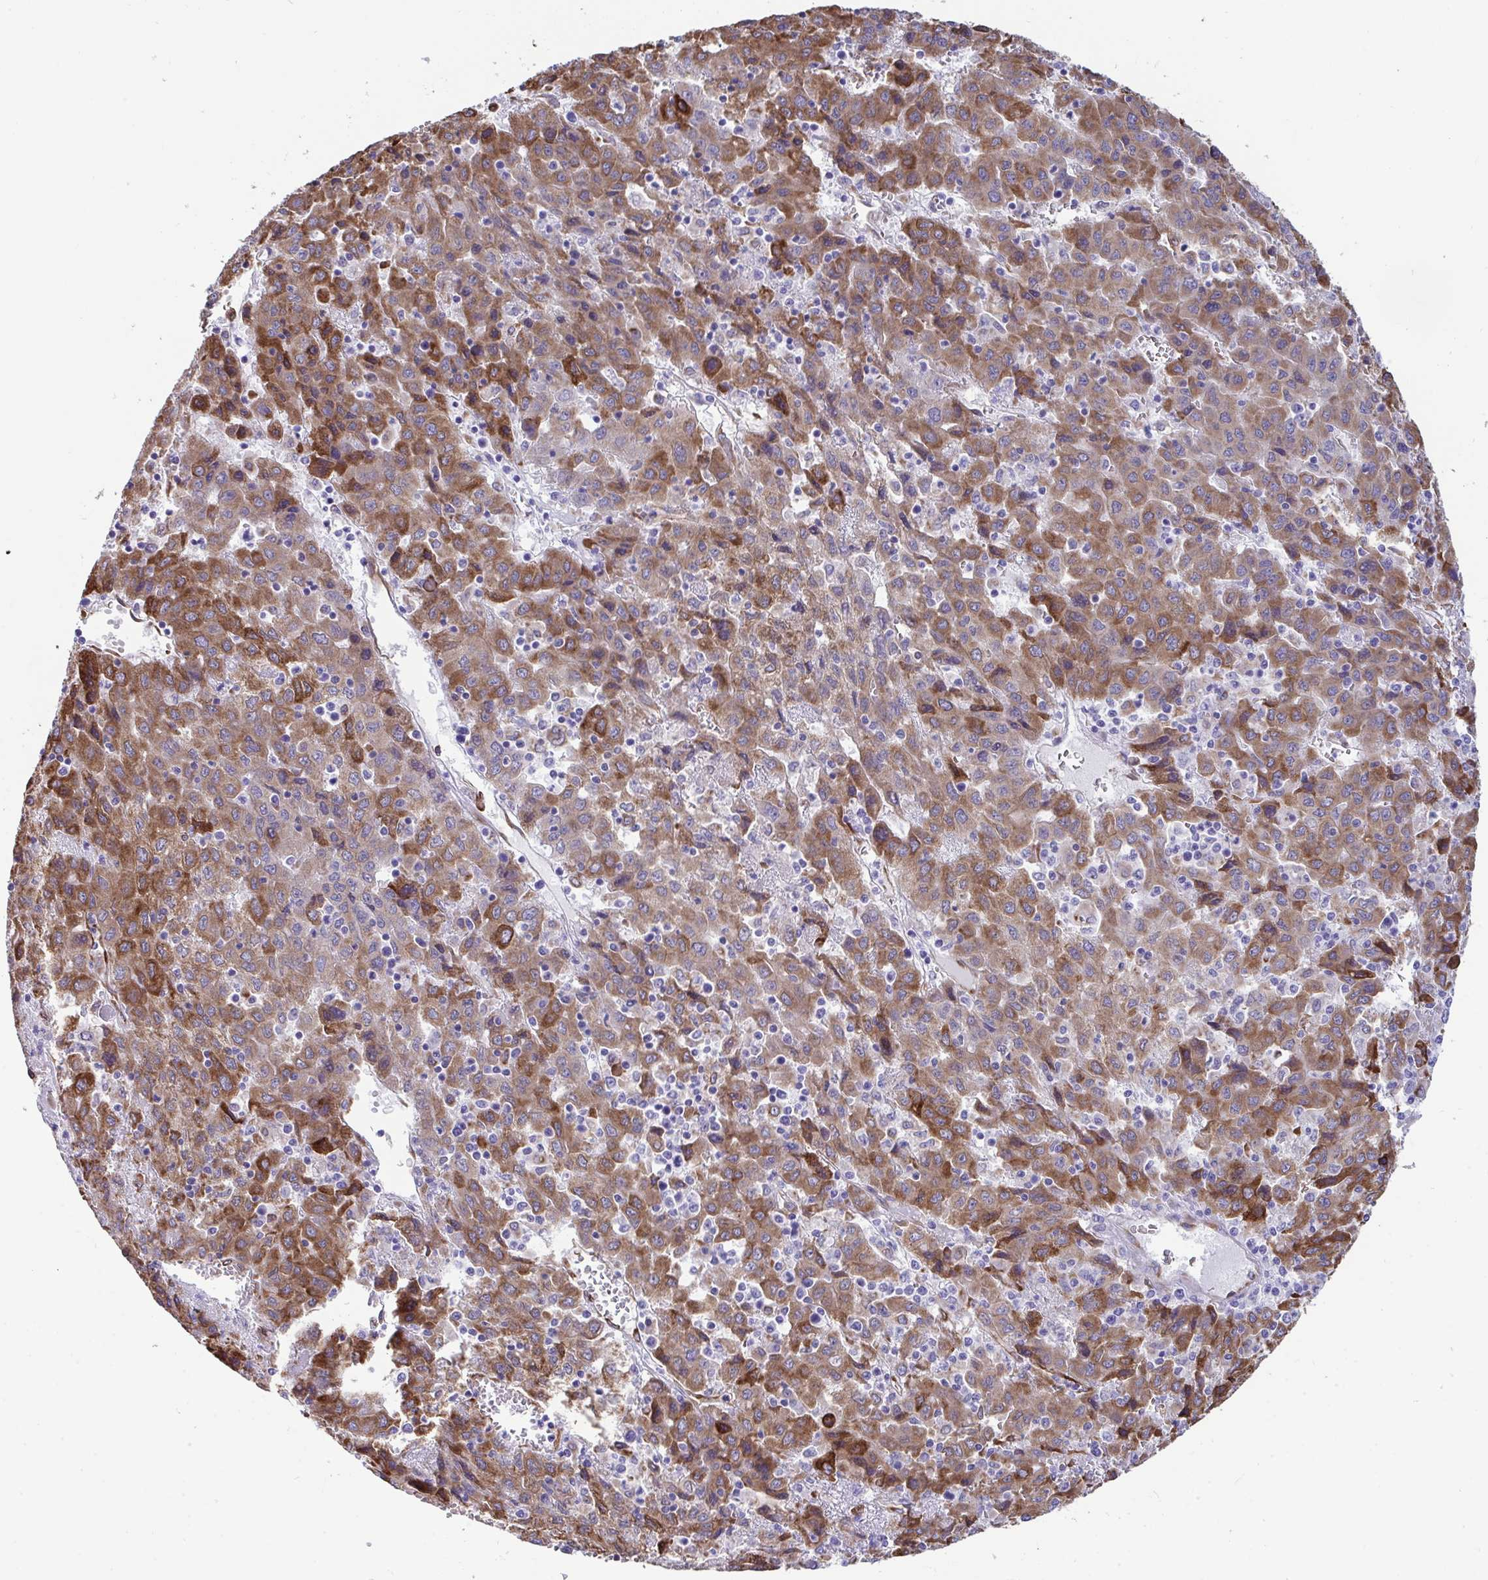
{"staining": {"intensity": "moderate", "quantity": ">75%", "location": "cytoplasmic/membranous"}, "tissue": "liver cancer", "cell_type": "Tumor cells", "image_type": "cancer", "snomed": [{"axis": "morphology", "description": "Carcinoma, Hepatocellular, NOS"}, {"axis": "topography", "description": "Liver"}], "caption": "The immunohistochemical stain labels moderate cytoplasmic/membranous expression in tumor cells of hepatocellular carcinoma (liver) tissue.", "gene": "ASPH", "patient": {"sex": "female", "age": 53}}